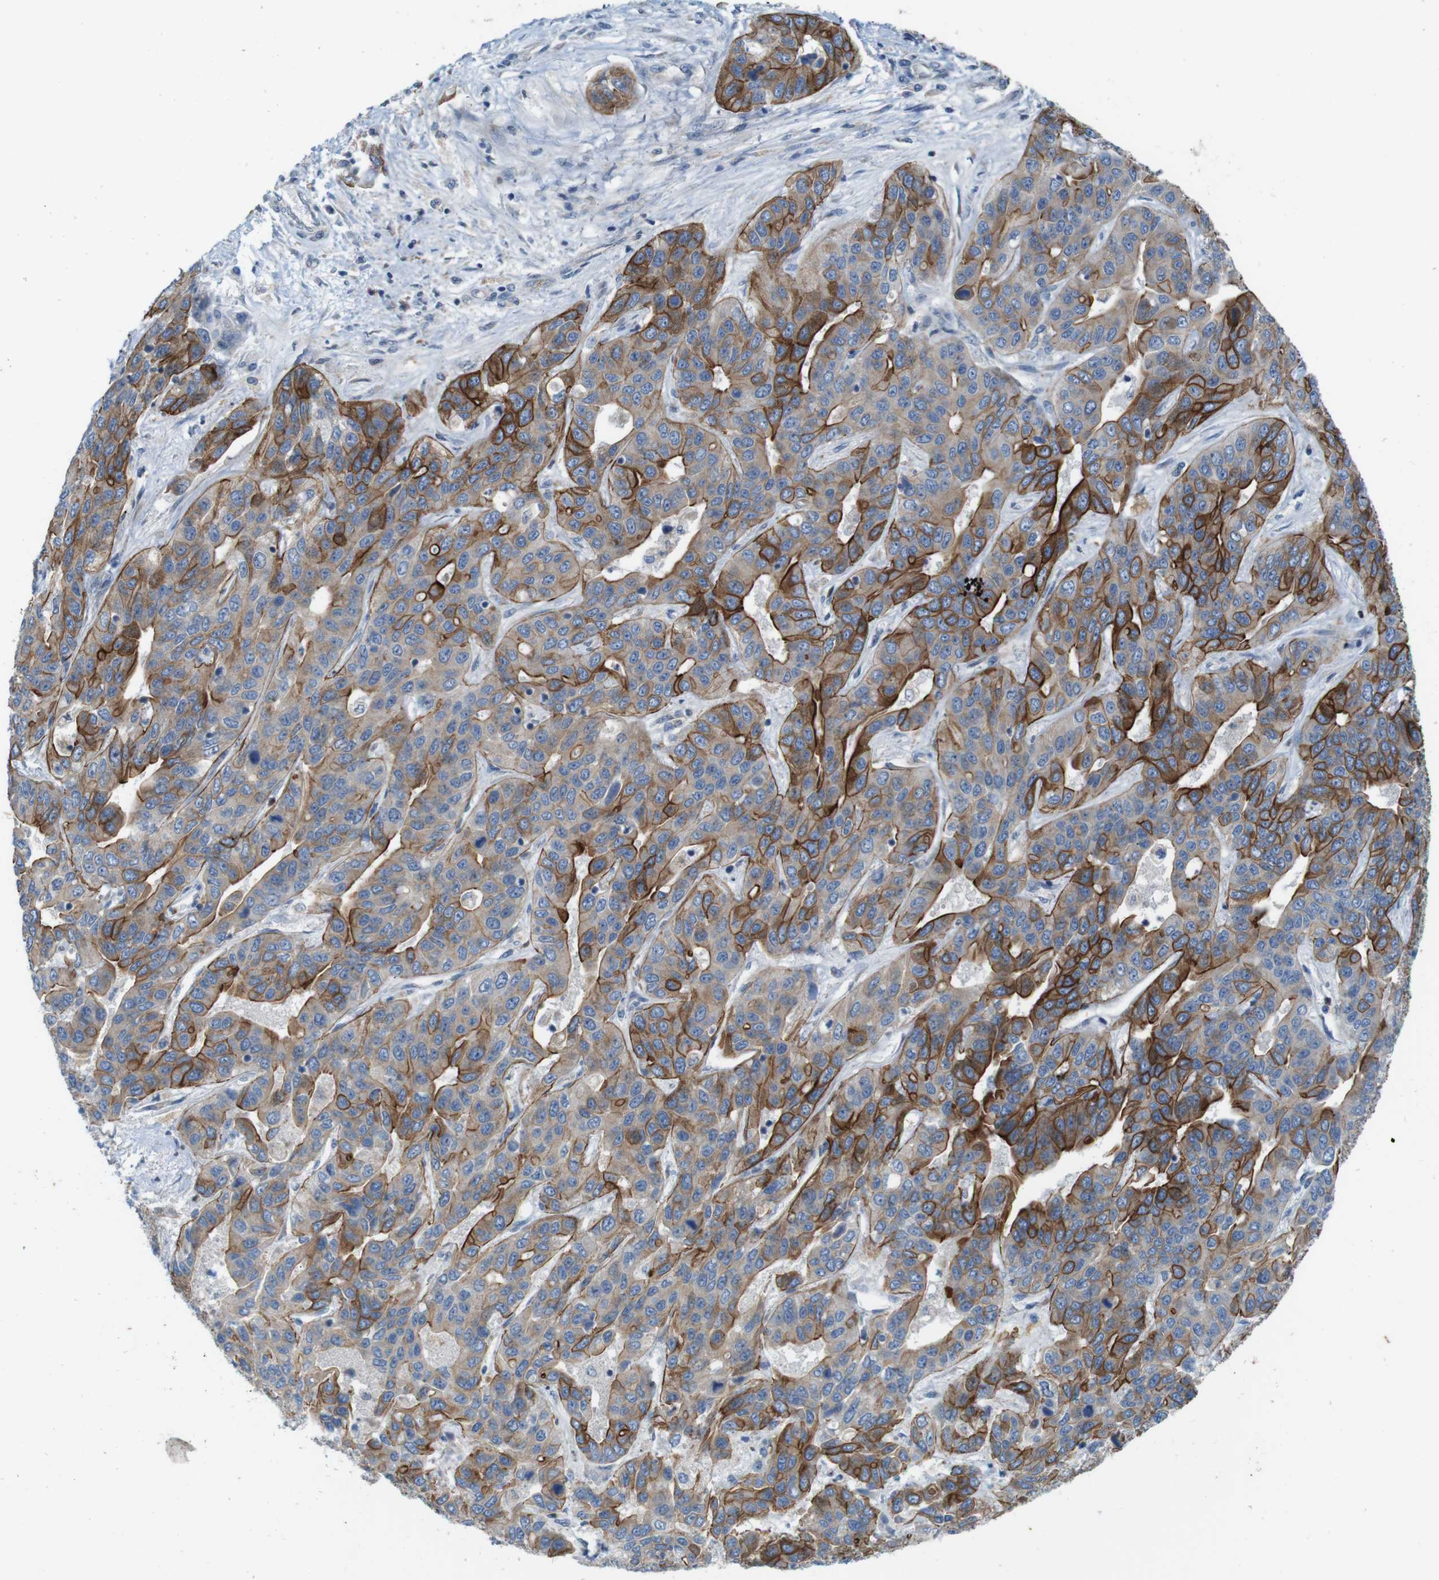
{"staining": {"intensity": "moderate", "quantity": ">75%", "location": "cytoplasmic/membranous"}, "tissue": "liver cancer", "cell_type": "Tumor cells", "image_type": "cancer", "snomed": [{"axis": "morphology", "description": "Cholangiocarcinoma"}, {"axis": "topography", "description": "Liver"}], "caption": "This micrograph demonstrates immunohistochemistry staining of human liver cancer, with medium moderate cytoplasmic/membranous expression in approximately >75% of tumor cells.", "gene": "SKI", "patient": {"sex": "female", "age": 52}}